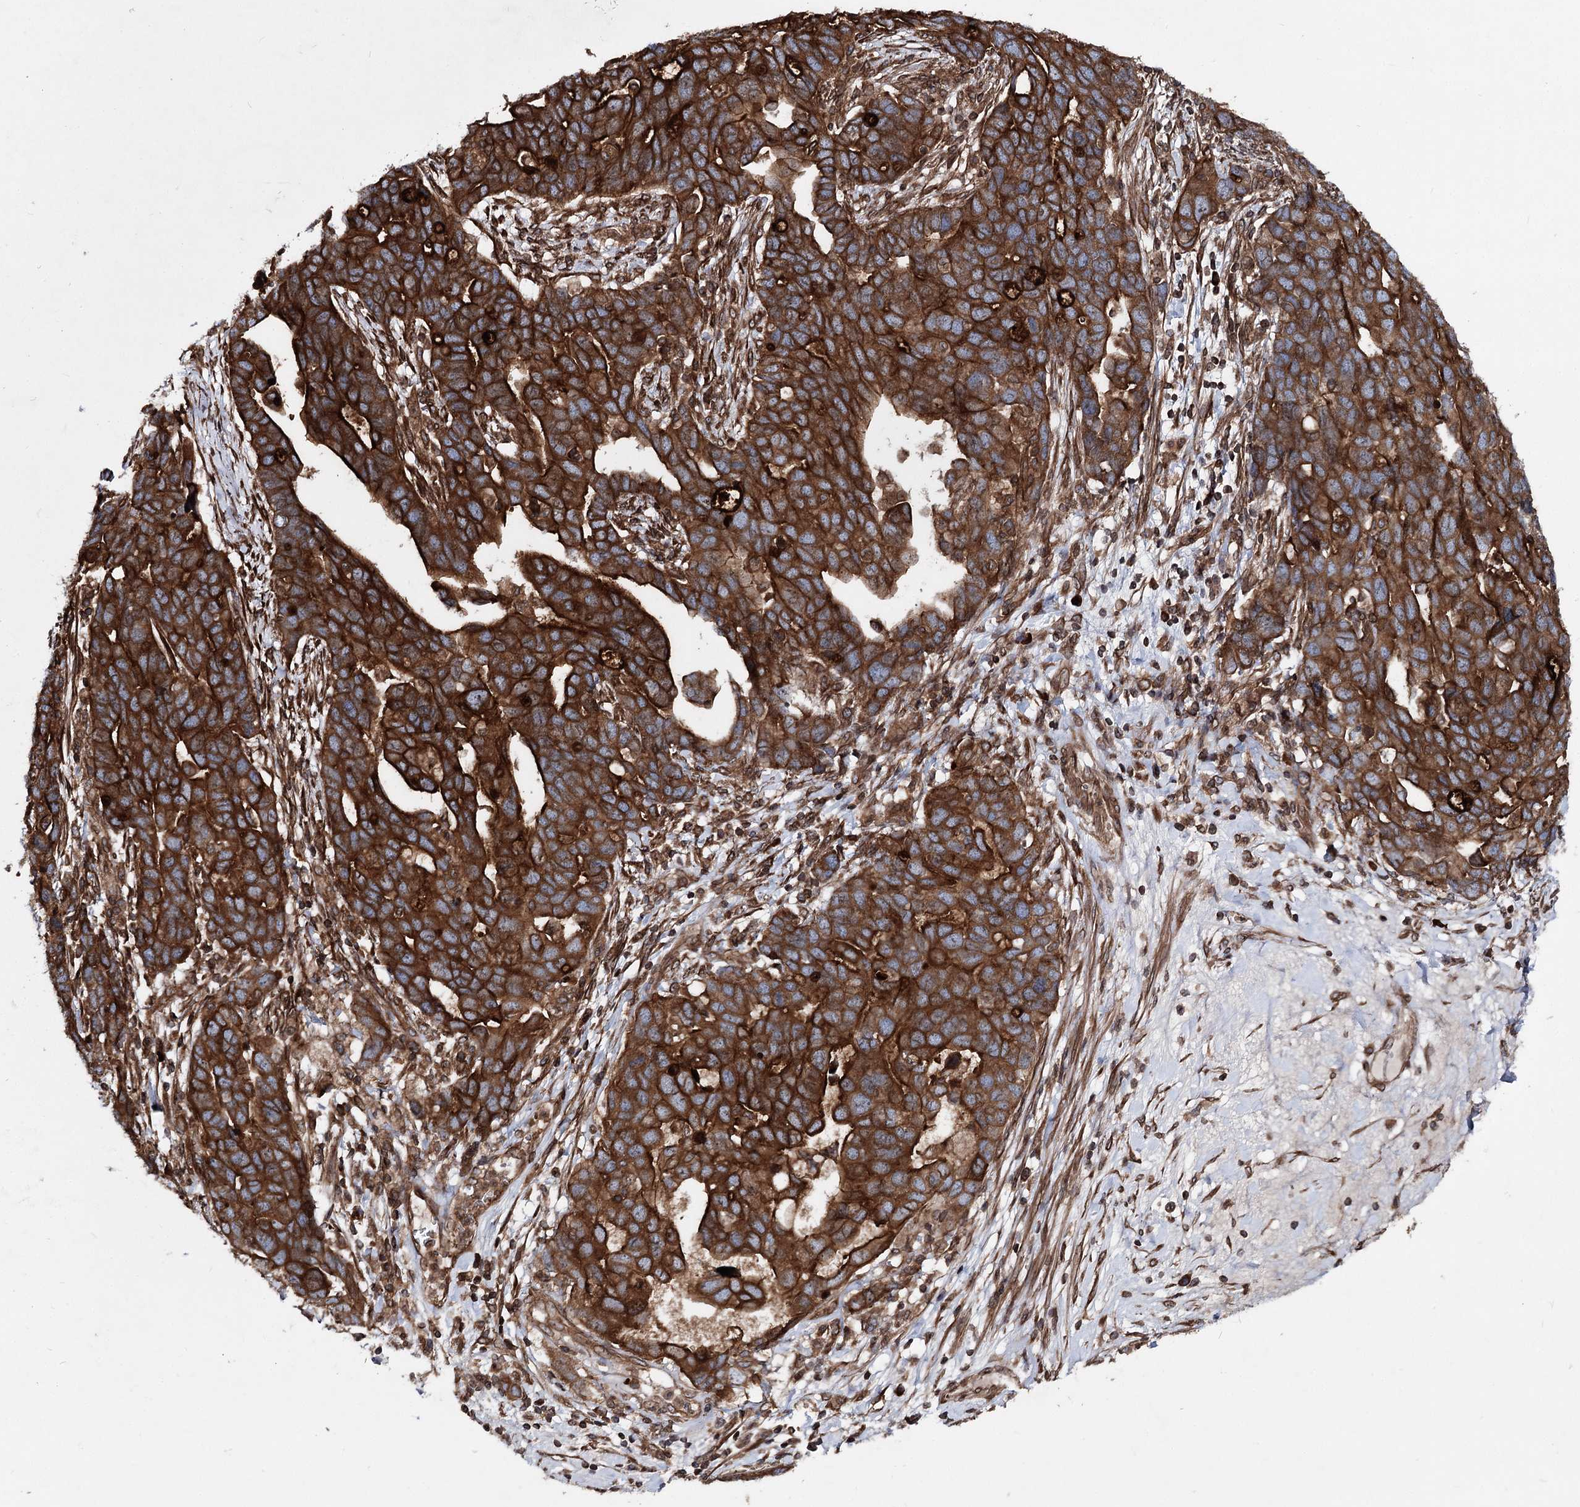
{"staining": {"intensity": "strong", "quantity": ">75%", "location": "cytoplasmic/membranous"}, "tissue": "ovarian cancer", "cell_type": "Tumor cells", "image_type": "cancer", "snomed": [{"axis": "morphology", "description": "Cystadenocarcinoma, serous, NOS"}, {"axis": "topography", "description": "Ovary"}], "caption": "Serous cystadenocarcinoma (ovarian) stained for a protein (brown) shows strong cytoplasmic/membranous positive positivity in about >75% of tumor cells.", "gene": "FGFR1OP2", "patient": {"sex": "female", "age": 54}}